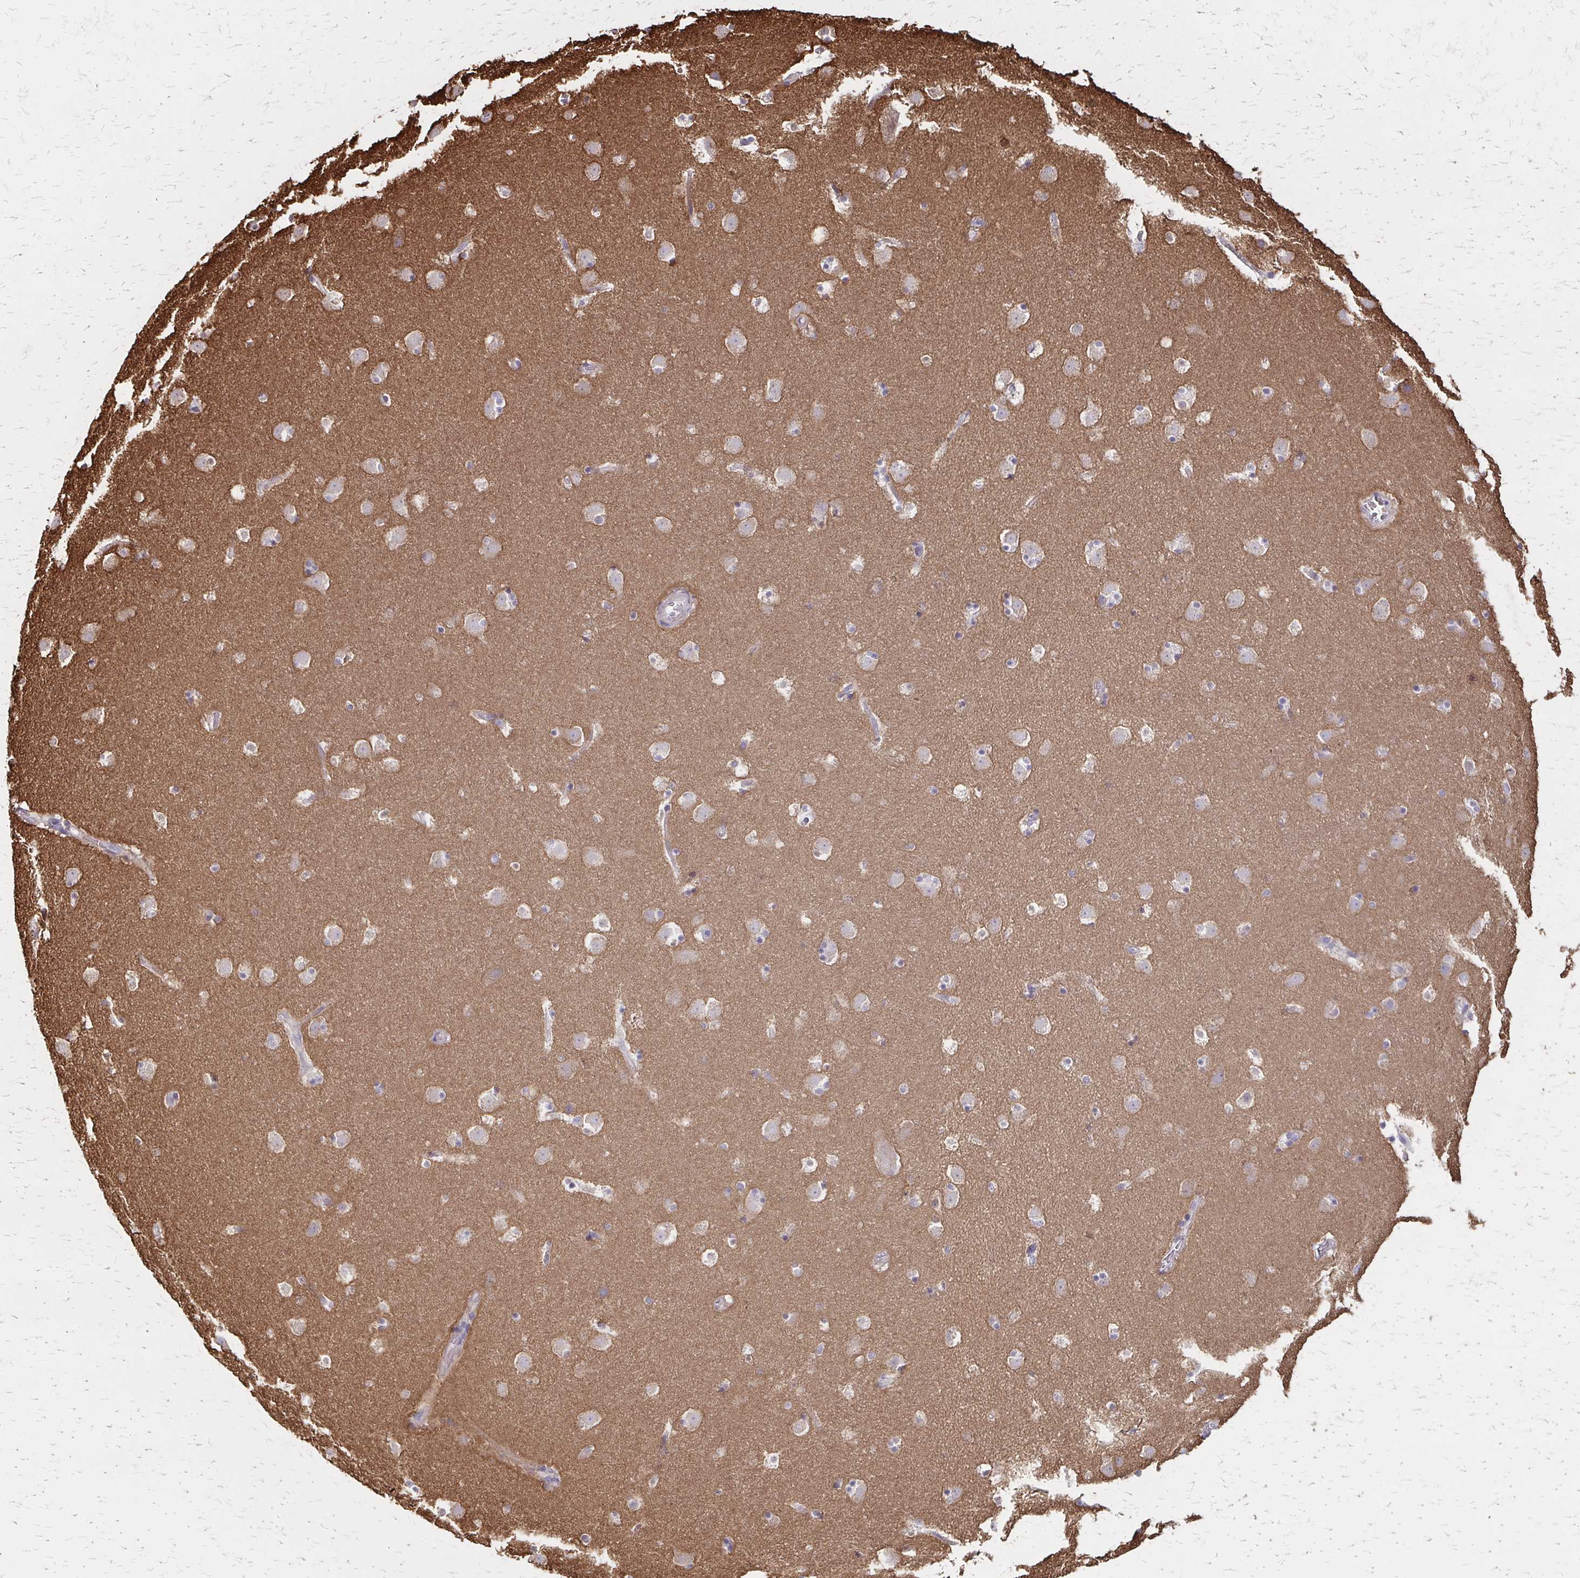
{"staining": {"intensity": "negative", "quantity": "none", "location": "none"}, "tissue": "caudate", "cell_type": "Glial cells", "image_type": "normal", "snomed": [{"axis": "morphology", "description": "Normal tissue, NOS"}, {"axis": "topography", "description": "Lateral ventricle wall"}], "caption": "Immunohistochemistry photomicrograph of benign caudate: human caudate stained with DAB displays no significant protein expression in glial cells.", "gene": "ZNF383", "patient": {"sex": "male", "age": 37}}